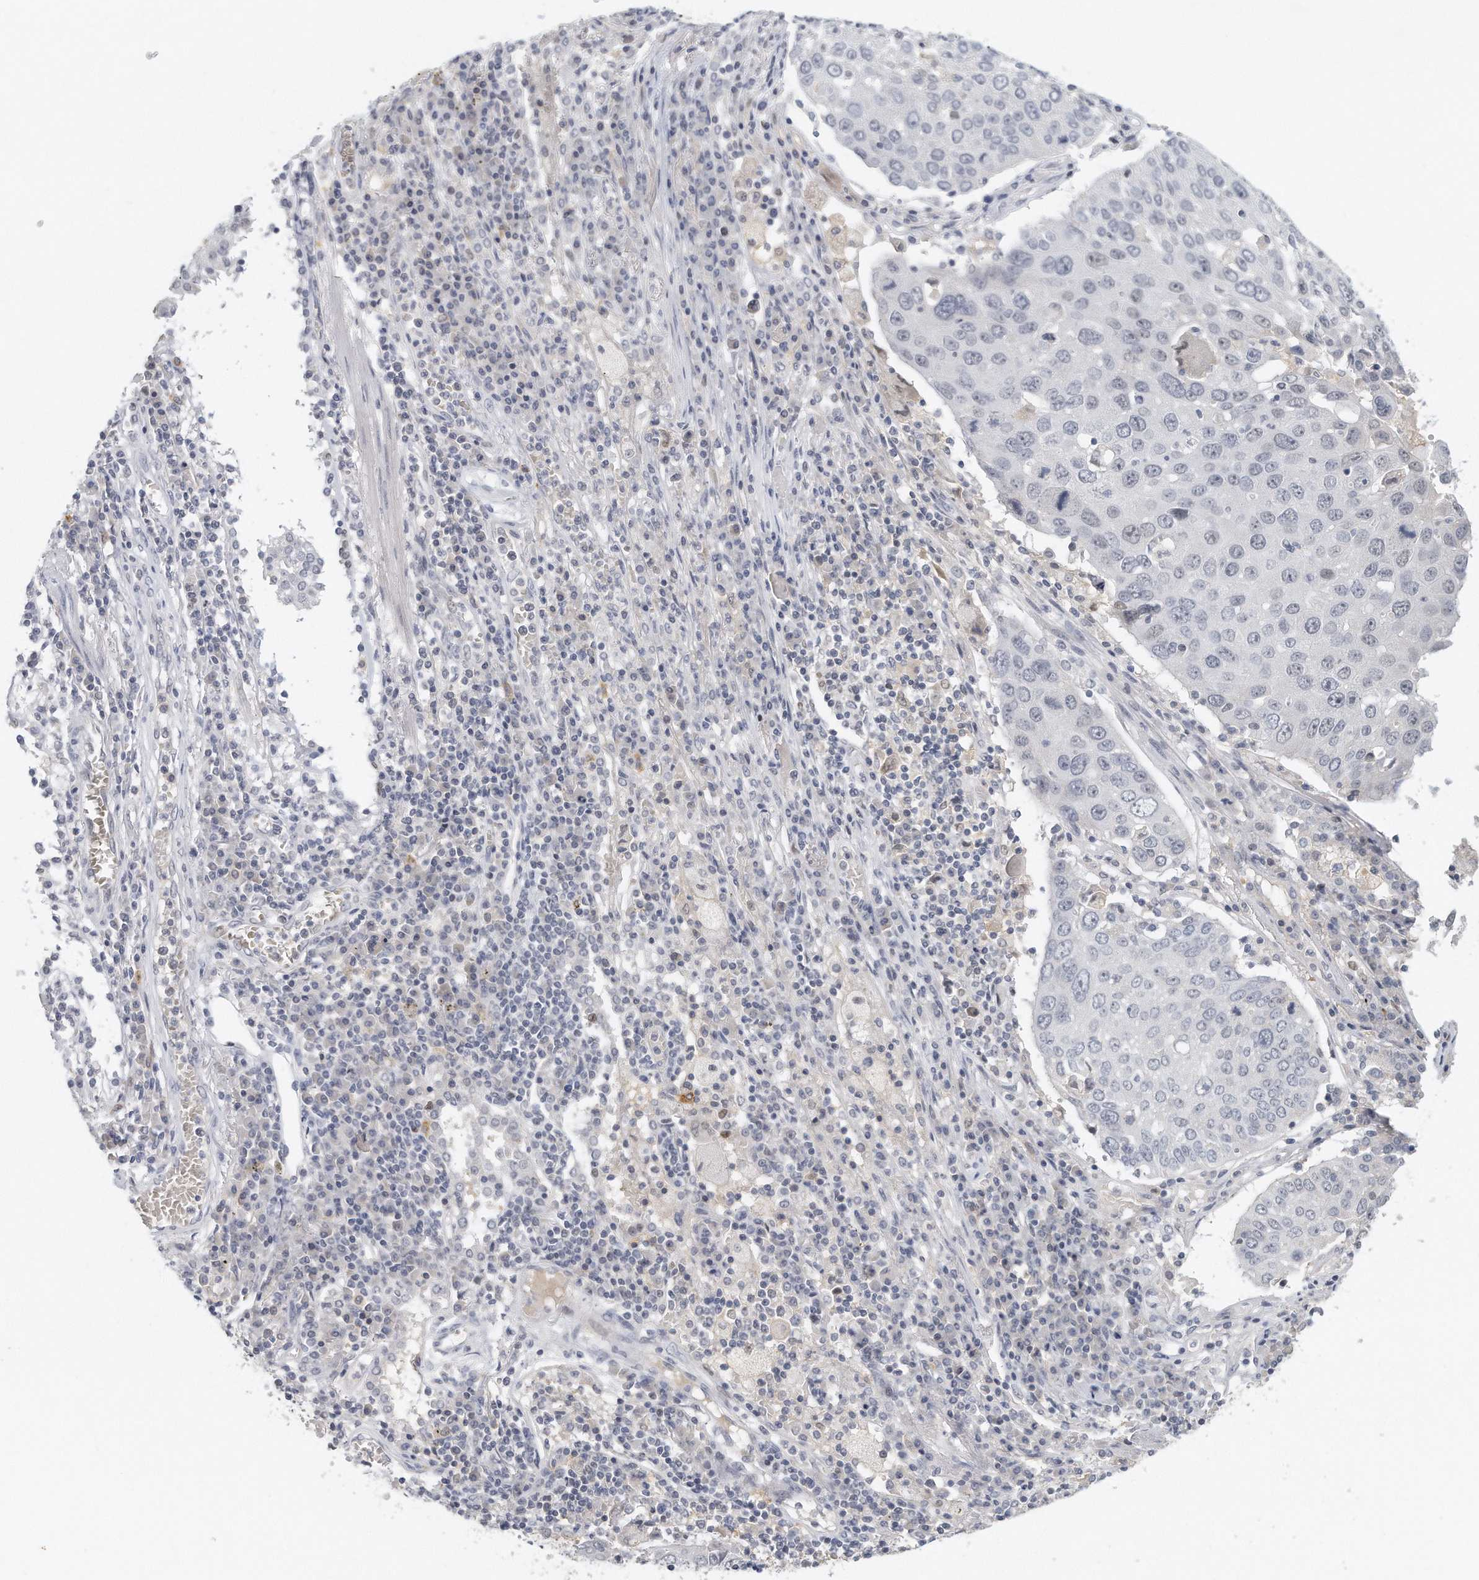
{"staining": {"intensity": "negative", "quantity": "none", "location": "none"}, "tissue": "lung cancer", "cell_type": "Tumor cells", "image_type": "cancer", "snomed": [{"axis": "morphology", "description": "Squamous cell carcinoma, NOS"}, {"axis": "topography", "description": "Lung"}], "caption": "This histopathology image is of squamous cell carcinoma (lung) stained with immunohistochemistry (IHC) to label a protein in brown with the nuclei are counter-stained blue. There is no expression in tumor cells.", "gene": "DDX43", "patient": {"sex": "male", "age": 65}}